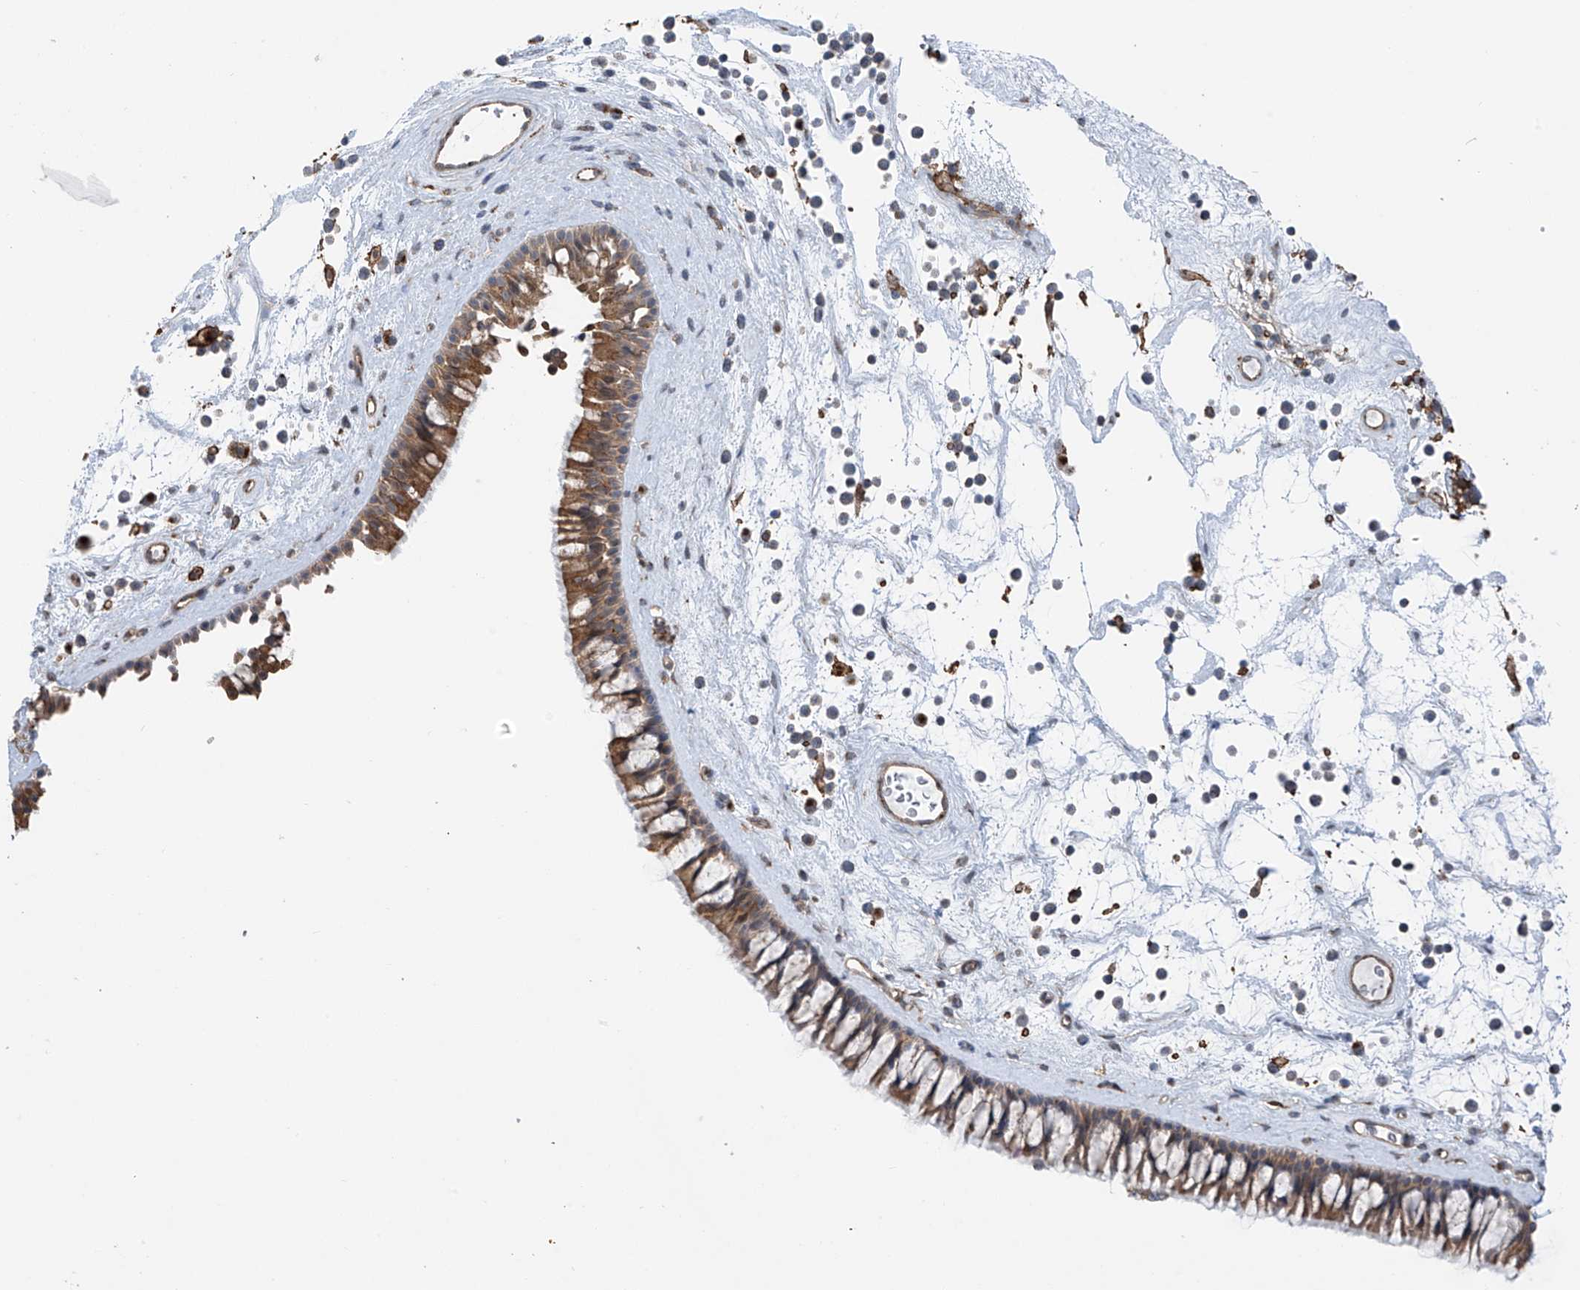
{"staining": {"intensity": "moderate", "quantity": ">75%", "location": "cytoplasmic/membranous"}, "tissue": "nasopharynx", "cell_type": "Respiratory epithelial cells", "image_type": "normal", "snomed": [{"axis": "morphology", "description": "Normal tissue, NOS"}, {"axis": "topography", "description": "Nasopharynx"}], "caption": "The micrograph reveals a brown stain indicating the presence of a protein in the cytoplasmic/membranous of respiratory epithelial cells in nasopharynx. The staining was performed using DAB, with brown indicating positive protein expression. Nuclei are stained blue with hematoxylin.", "gene": "ZNF189", "patient": {"sex": "male", "age": 64}}